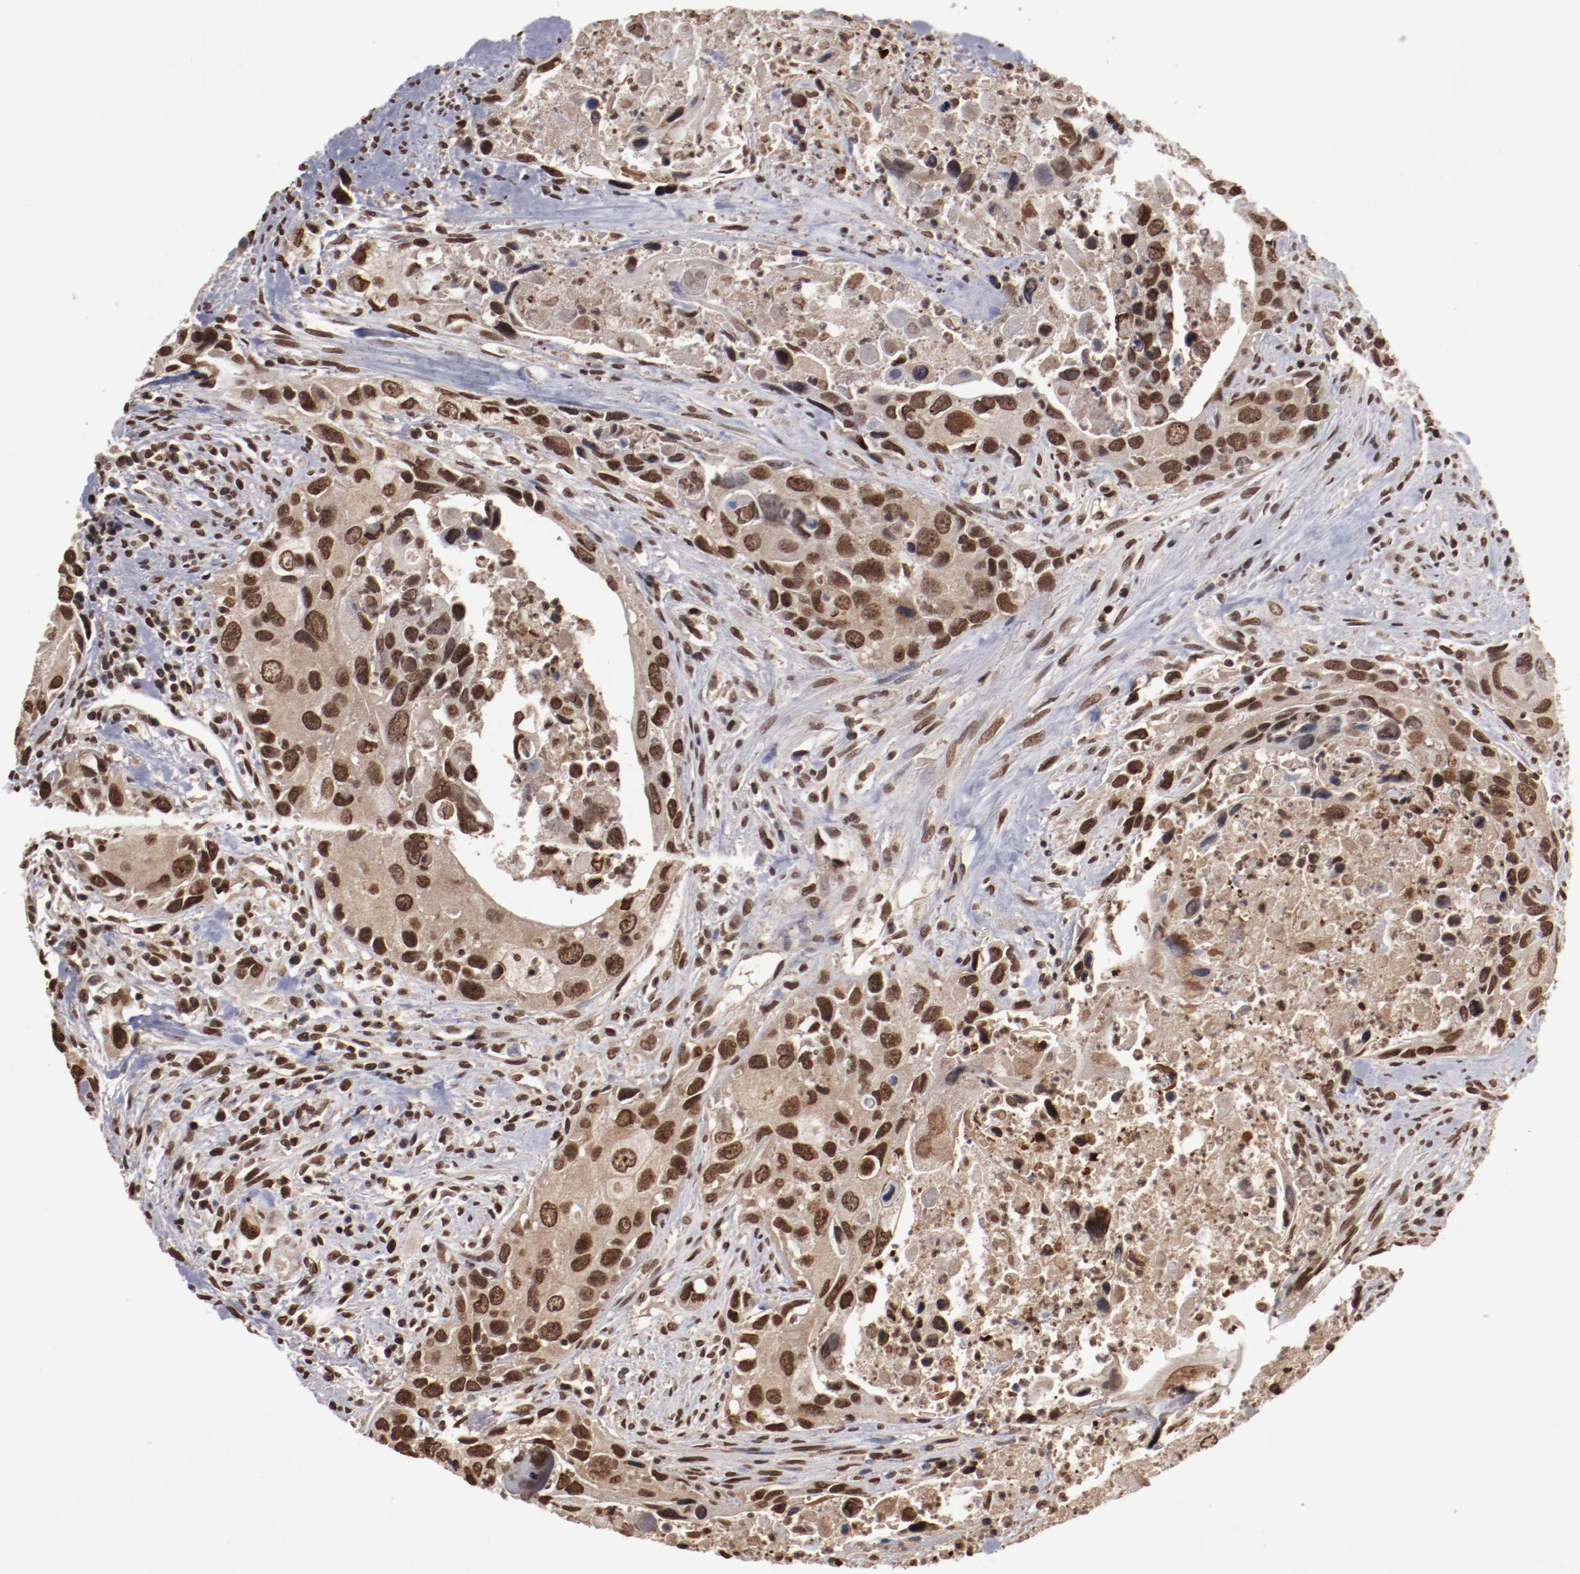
{"staining": {"intensity": "strong", "quantity": ">75%", "location": "nuclear"}, "tissue": "urothelial cancer", "cell_type": "Tumor cells", "image_type": "cancer", "snomed": [{"axis": "morphology", "description": "Urothelial carcinoma, High grade"}, {"axis": "topography", "description": "Urinary bladder"}], "caption": "Protein positivity by IHC exhibits strong nuclear expression in about >75% of tumor cells in high-grade urothelial carcinoma. The protein of interest is shown in brown color, while the nuclei are stained blue.", "gene": "AKT1", "patient": {"sex": "male", "age": 71}}